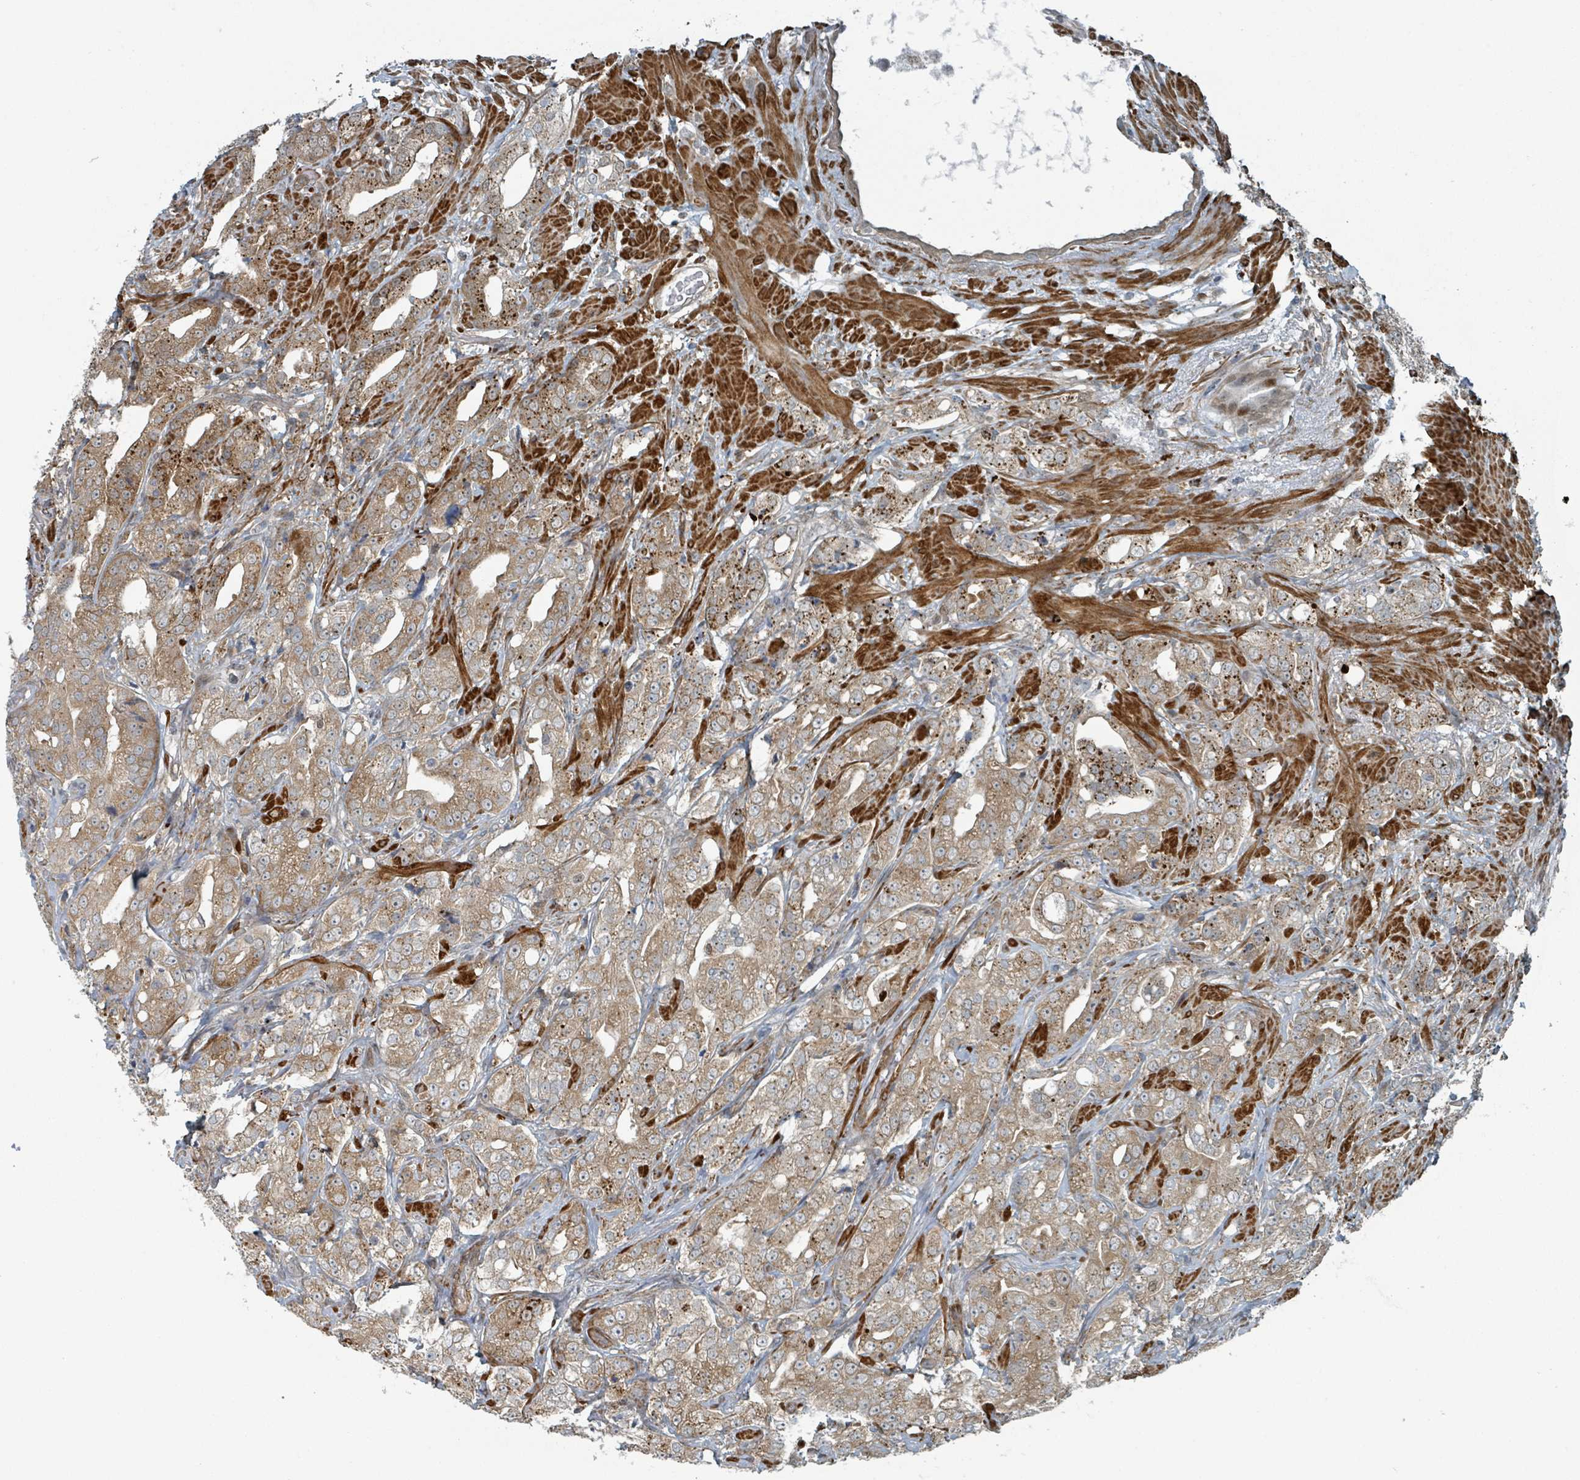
{"staining": {"intensity": "moderate", "quantity": ">75%", "location": "cytoplasmic/membranous"}, "tissue": "prostate cancer", "cell_type": "Tumor cells", "image_type": "cancer", "snomed": [{"axis": "morphology", "description": "Adenocarcinoma, Low grade"}, {"axis": "topography", "description": "Prostate"}], "caption": "A brown stain labels moderate cytoplasmic/membranous staining of a protein in prostate cancer (low-grade adenocarcinoma) tumor cells.", "gene": "RHPN2", "patient": {"sex": "male", "age": 67}}